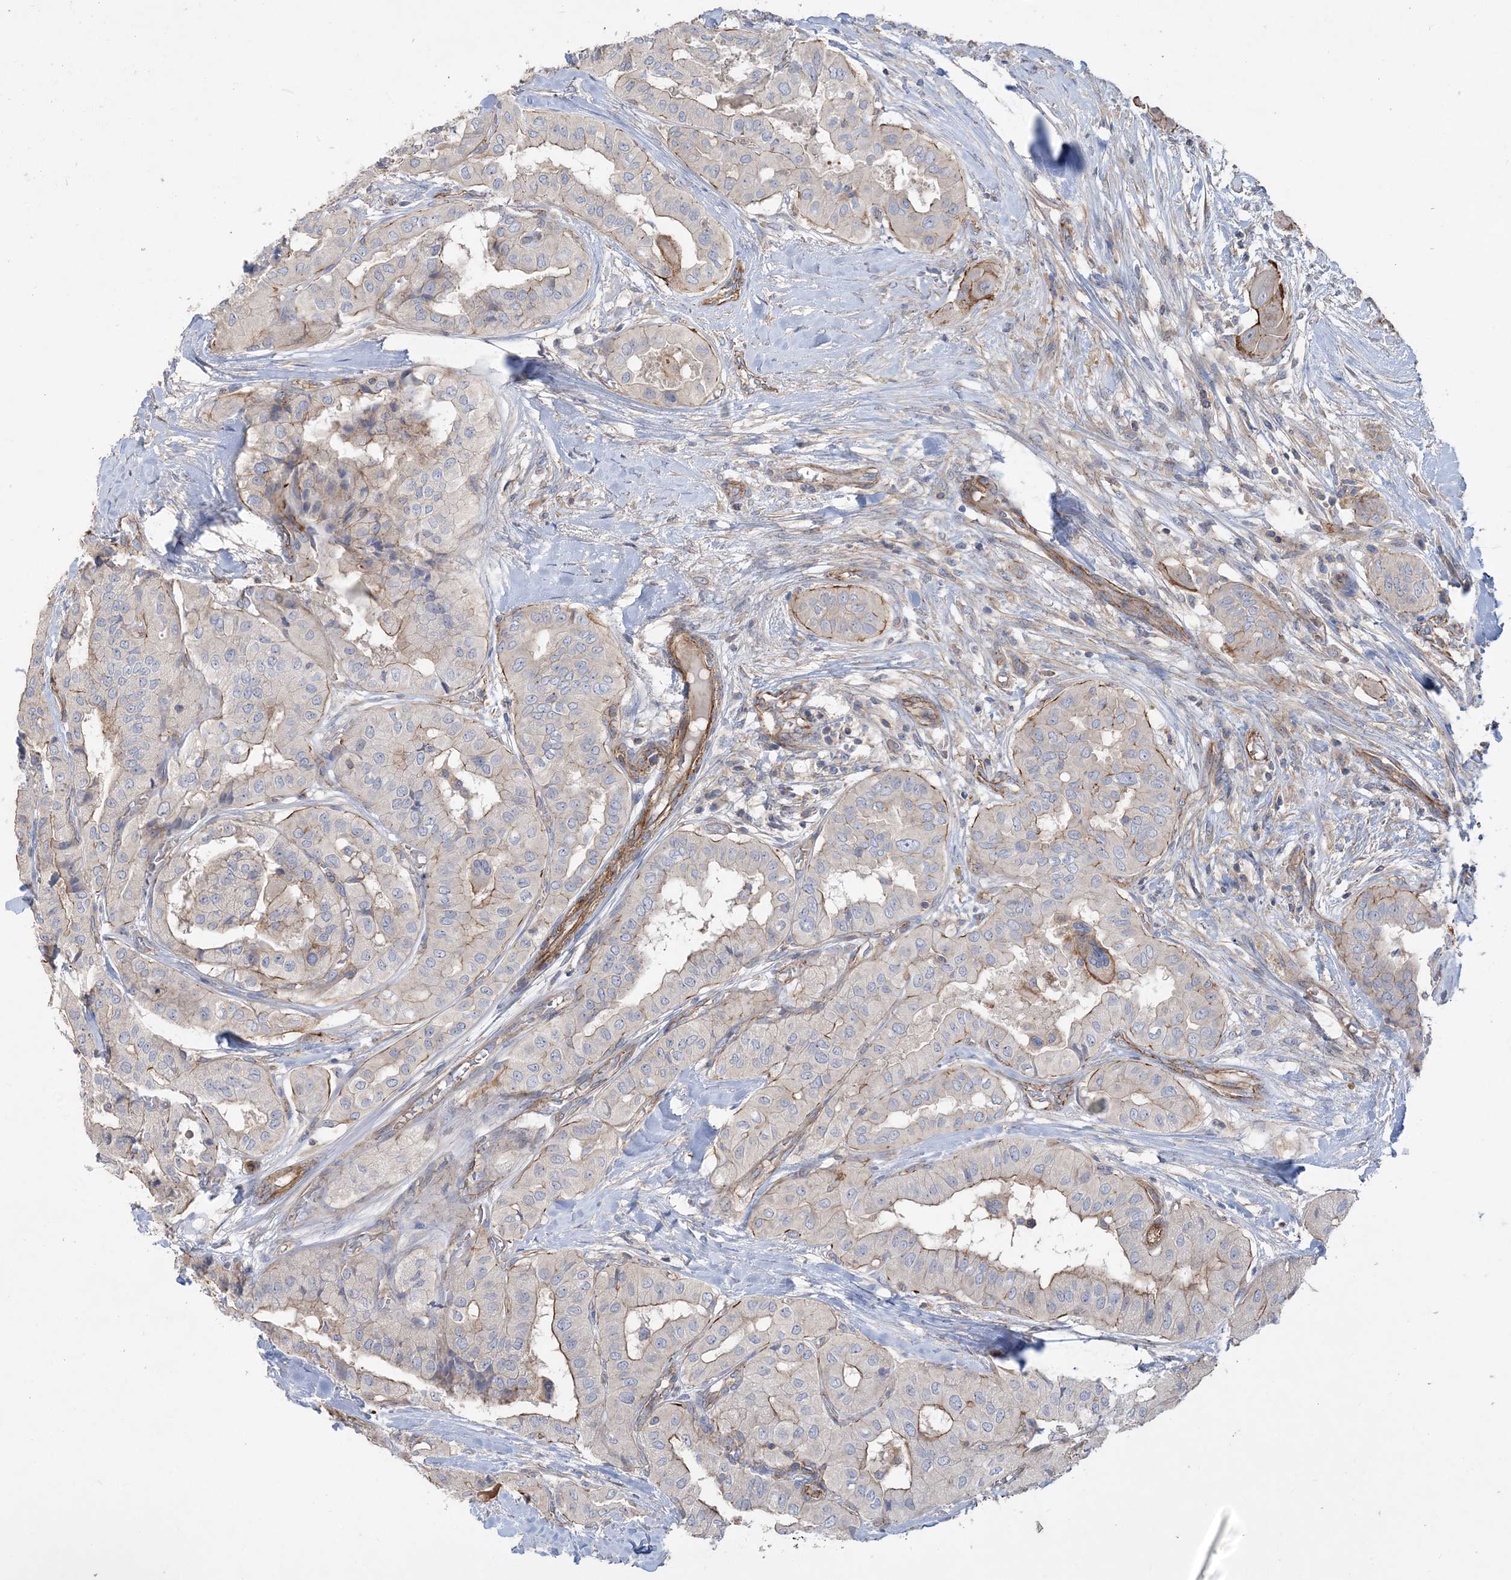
{"staining": {"intensity": "moderate", "quantity": "<25%", "location": "cytoplasmic/membranous"}, "tissue": "thyroid cancer", "cell_type": "Tumor cells", "image_type": "cancer", "snomed": [{"axis": "morphology", "description": "Papillary adenocarcinoma, NOS"}, {"axis": "topography", "description": "Thyroid gland"}], "caption": "Brown immunohistochemical staining in thyroid papillary adenocarcinoma demonstrates moderate cytoplasmic/membranous expression in approximately <25% of tumor cells.", "gene": "PIGC", "patient": {"sex": "female", "age": 59}}